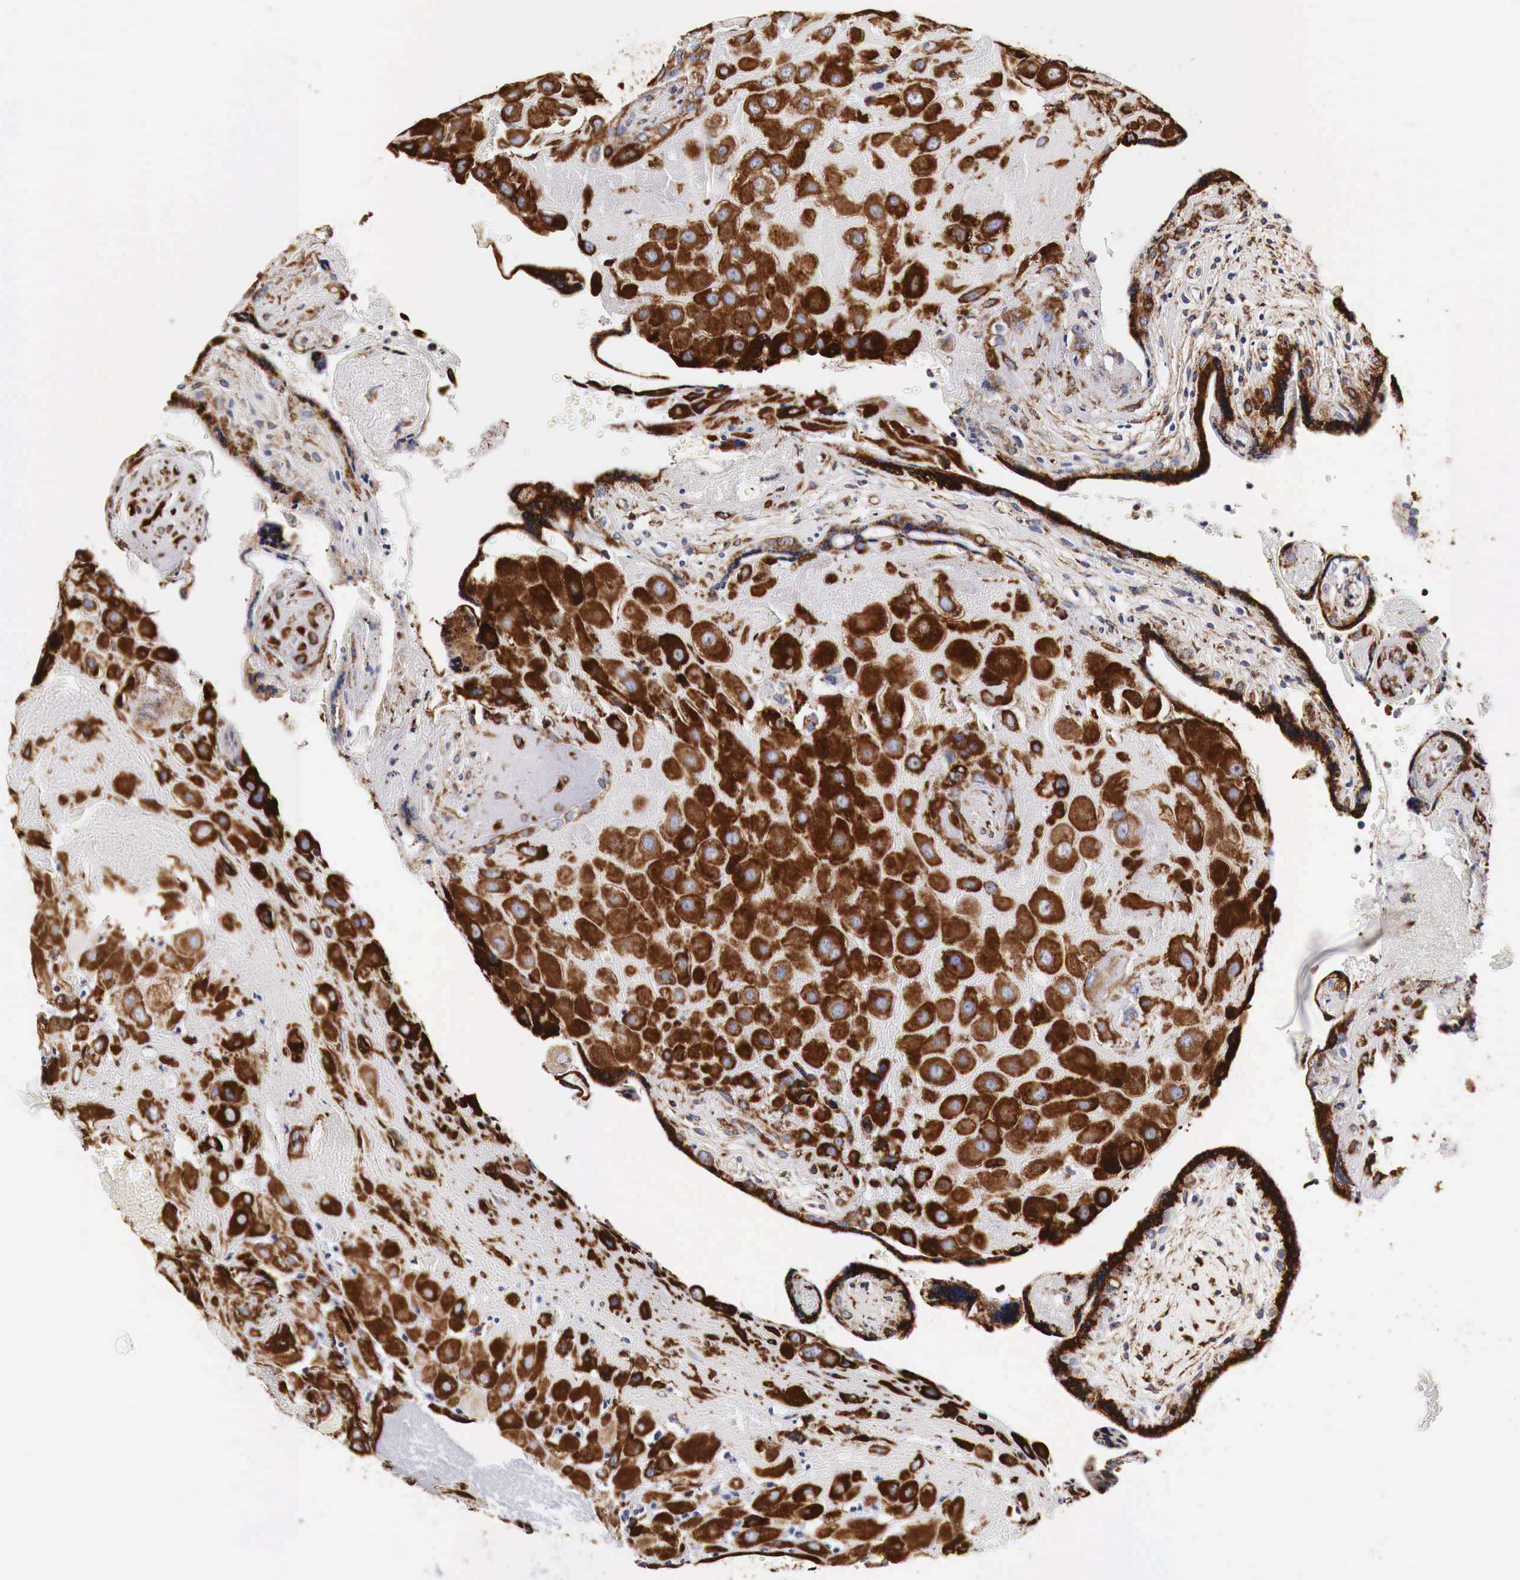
{"staining": {"intensity": "strong", "quantity": ">75%", "location": "cytoplasmic/membranous"}, "tissue": "placenta", "cell_type": "Decidual cells", "image_type": "normal", "snomed": [{"axis": "morphology", "description": "Normal tissue, NOS"}, {"axis": "topography", "description": "Placenta"}], "caption": "A brown stain shows strong cytoplasmic/membranous expression of a protein in decidual cells of unremarkable placenta. Immunohistochemistry stains the protein in brown and the nuclei are stained blue.", "gene": "CKAP4", "patient": {"sex": "female", "age": 24}}